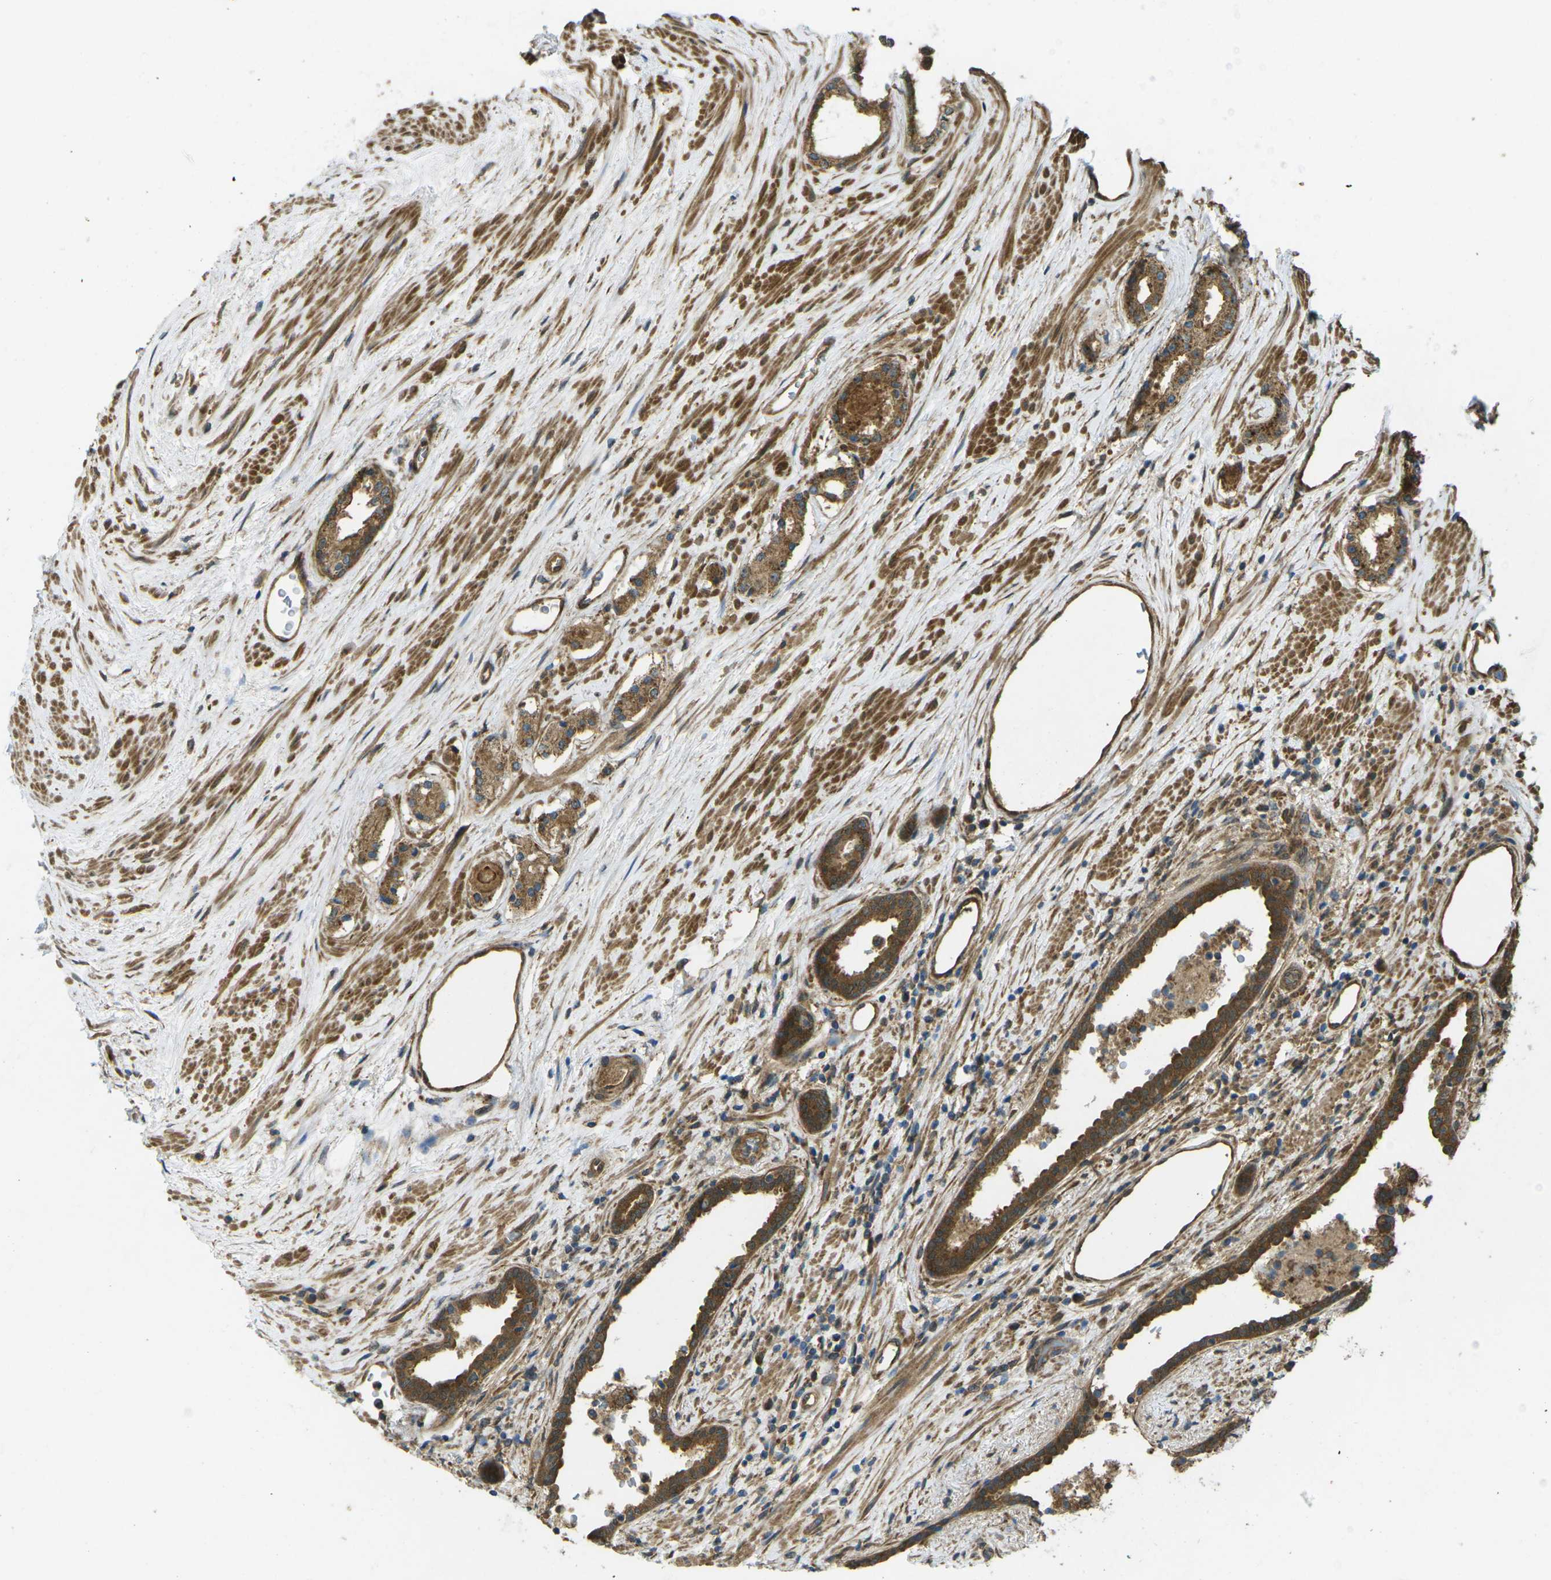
{"staining": {"intensity": "strong", "quantity": ">75%", "location": "cytoplasmic/membranous"}, "tissue": "prostate cancer", "cell_type": "Tumor cells", "image_type": "cancer", "snomed": [{"axis": "morphology", "description": "Adenocarcinoma, High grade"}, {"axis": "topography", "description": "Prostate"}], "caption": "Immunohistochemical staining of human prostate cancer reveals strong cytoplasmic/membranous protein staining in approximately >75% of tumor cells.", "gene": "CHMP3", "patient": {"sex": "male", "age": 71}}